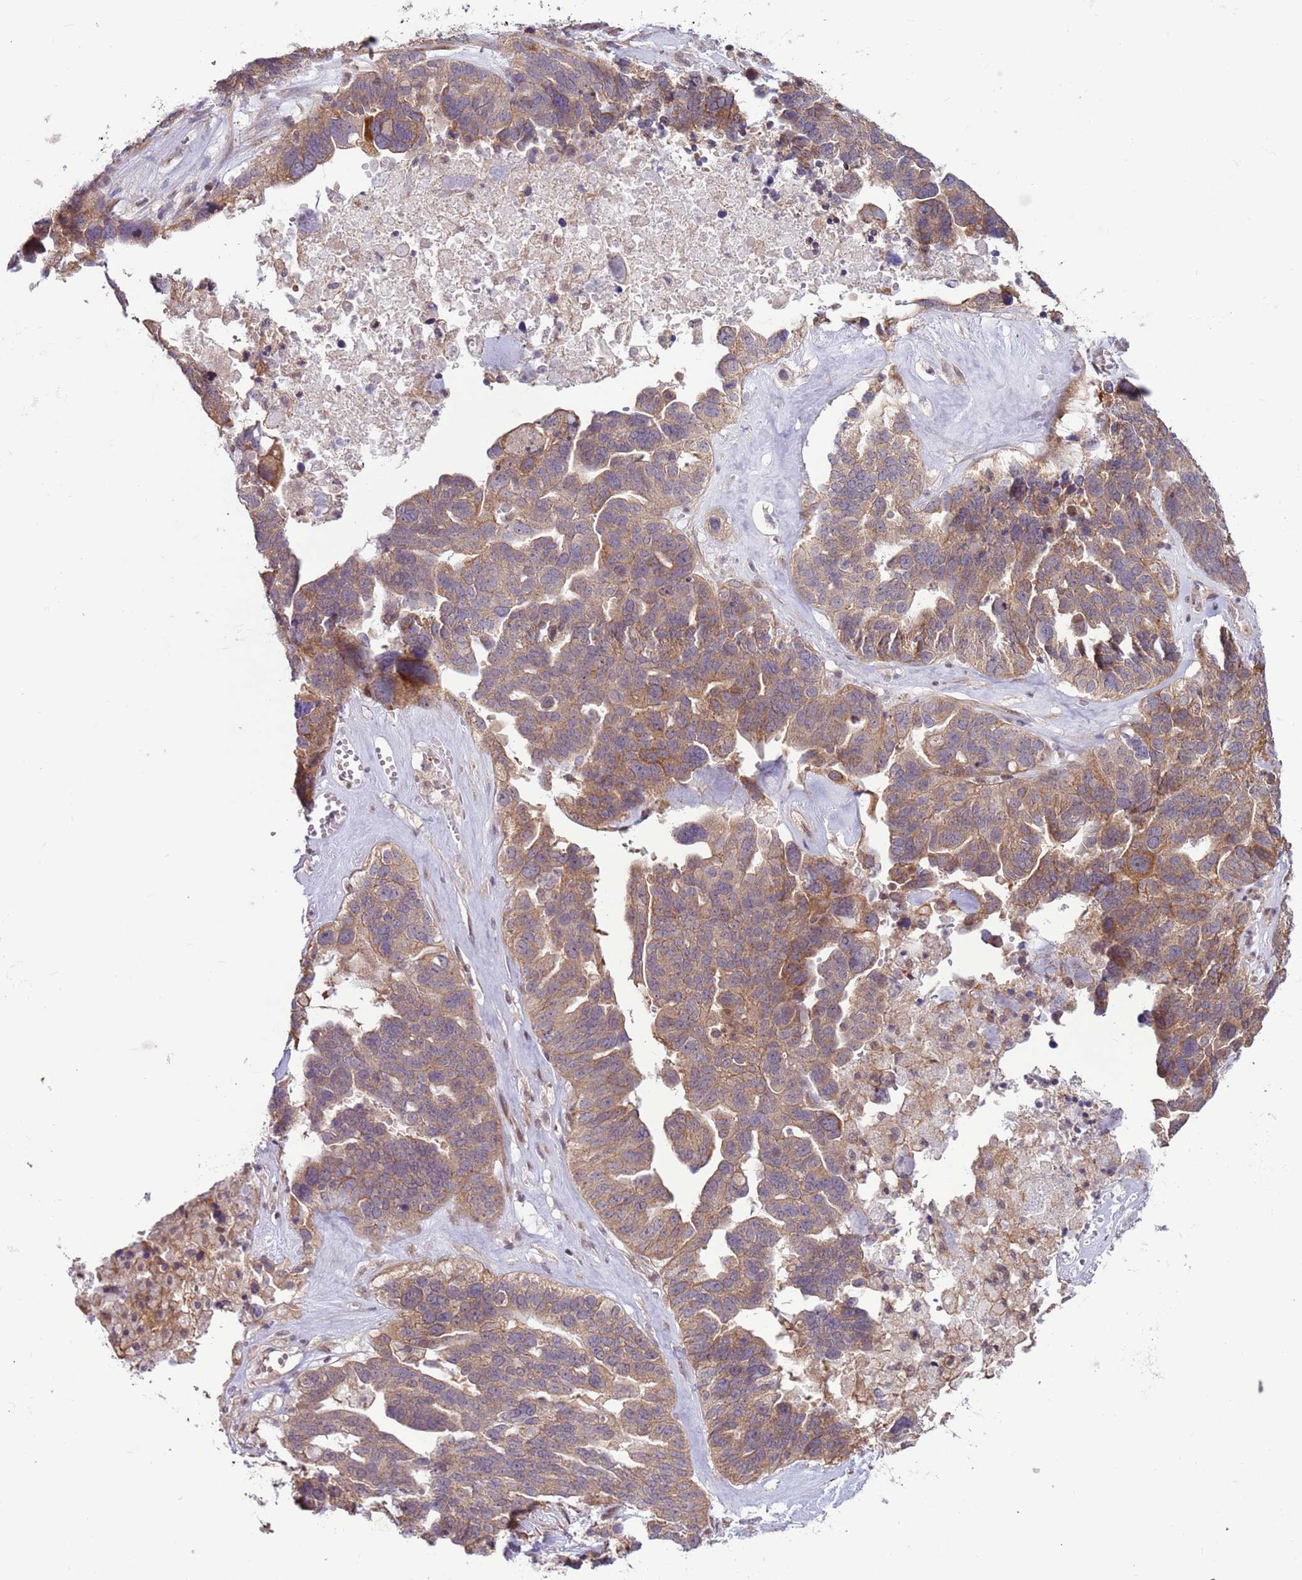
{"staining": {"intensity": "moderate", "quantity": ">75%", "location": "cytoplasmic/membranous"}, "tissue": "ovarian cancer", "cell_type": "Tumor cells", "image_type": "cancer", "snomed": [{"axis": "morphology", "description": "Cystadenocarcinoma, serous, NOS"}, {"axis": "topography", "description": "Ovary"}], "caption": "A high-resolution image shows immunohistochemistry staining of ovarian cancer (serous cystadenocarcinoma), which reveals moderate cytoplasmic/membranous expression in approximately >75% of tumor cells. Using DAB (3,3'-diaminobenzidine) (brown) and hematoxylin (blue) stains, captured at high magnification using brightfield microscopy.", "gene": "DCAF4", "patient": {"sex": "female", "age": 59}}